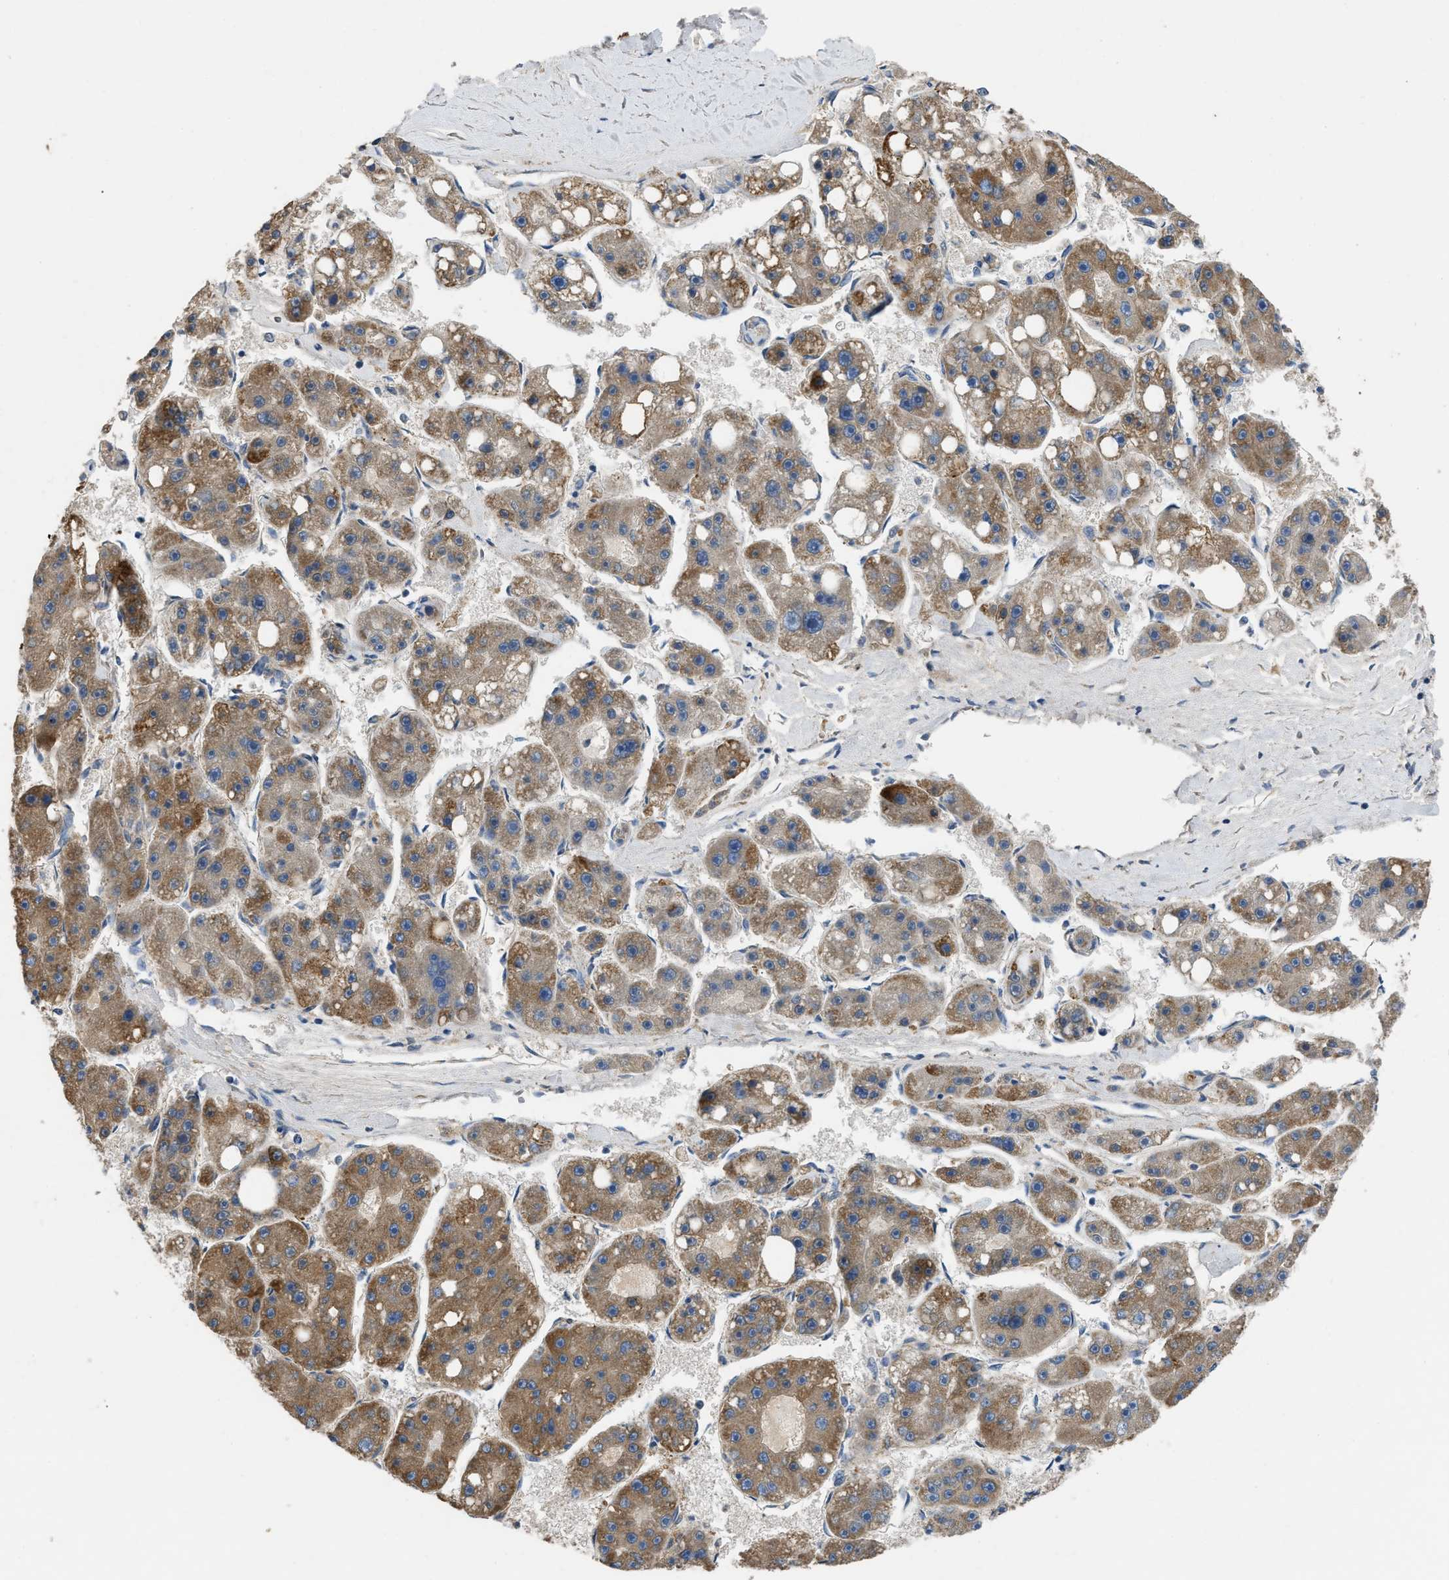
{"staining": {"intensity": "moderate", "quantity": ">75%", "location": "cytoplasmic/membranous"}, "tissue": "liver cancer", "cell_type": "Tumor cells", "image_type": "cancer", "snomed": [{"axis": "morphology", "description": "Carcinoma, Hepatocellular, NOS"}, {"axis": "topography", "description": "Liver"}], "caption": "Immunohistochemistry (IHC) of human liver cancer (hepatocellular carcinoma) shows medium levels of moderate cytoplasmic/membranous expression in approximately >75% of tumor cells.", "gene": "TMEM150A", "patient": {"sex": "female", "age": 61}}